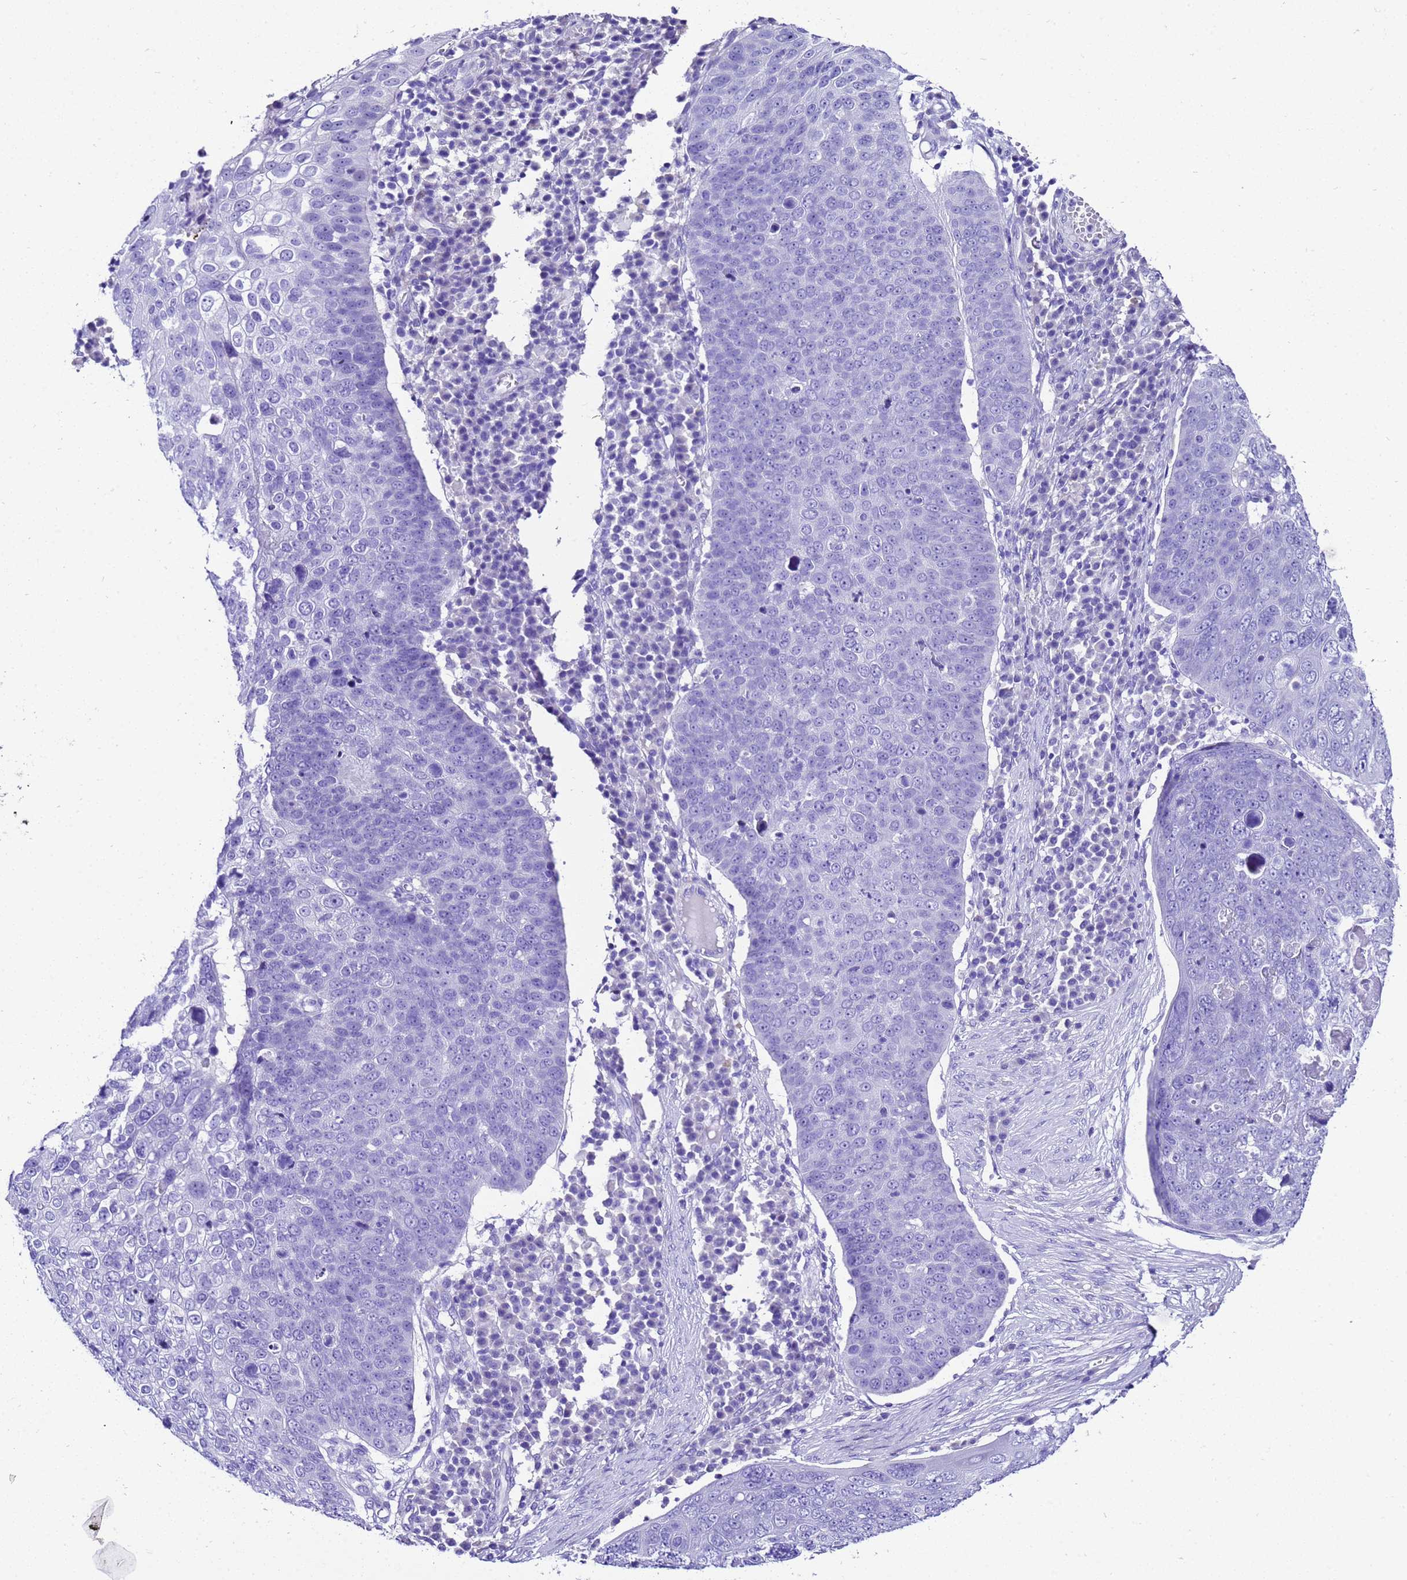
{"staining": {"intensity": "negative", "quantity": "none", "location": "none"}, "tissue": "skin cancer", "cell_type": "Tumor cells", "image_type": "cancer", "snomed": [{"axis": "morphology", "description": "Squamous cell carcinoma, NOS"}, {"axis": "topography", "description": "Skin"}], "caption": "This is an IHC histopathology image of skin squamous cell carcinoma. There is no positivity in tumor cells.", "gene": "UGT2B10", "patient": {"sex": "male", "age": 71}}